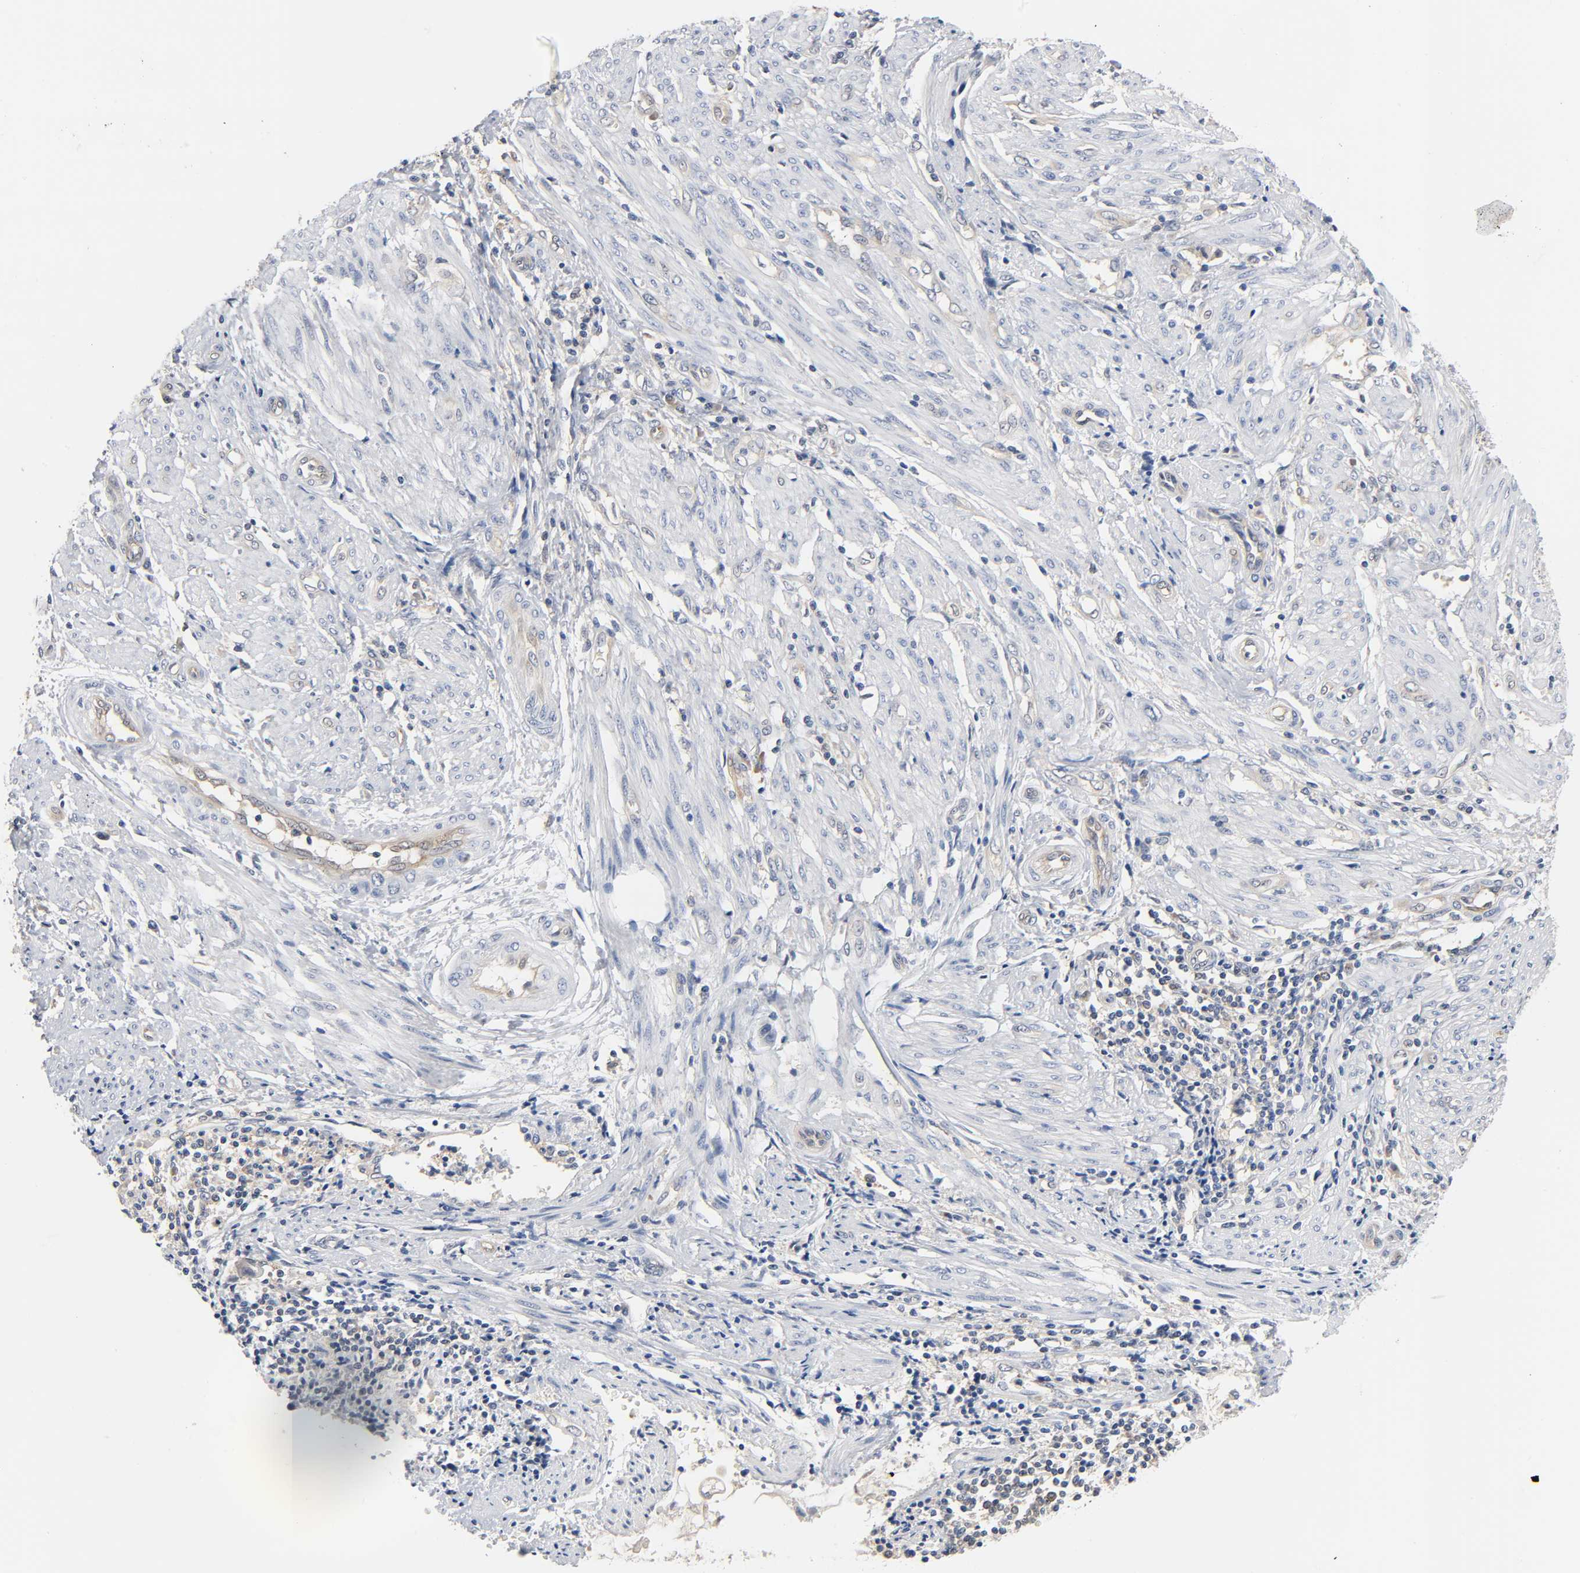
{"staining": {"intensity": "weak", "quantity": ">75%", "location": "cytoplasmic/membranous"}, "tissue": "endometrial cancer", "cell_type": "Tumor cells", "image_type": "cancer", "snomed": [{"axis": "morphology", "description": "Adenocarcinoma, NOS"}, {"axis": "topography", "description": "Uterus"}, {"axis": "topography", "description": "Endometrium"}], "caption": "IHC histopathology image of neoplastic tissue: human endometrial adenocarcinoma stained using immunohistochemistry exhibits low levels of weak protein expression localized specifically in the cytoplasmic/membranous of tumor cells, appearing as a cytoplasmic/membranous brown color.", "gene": "FYN", "patient": {"sex": "female", "age": 70}}